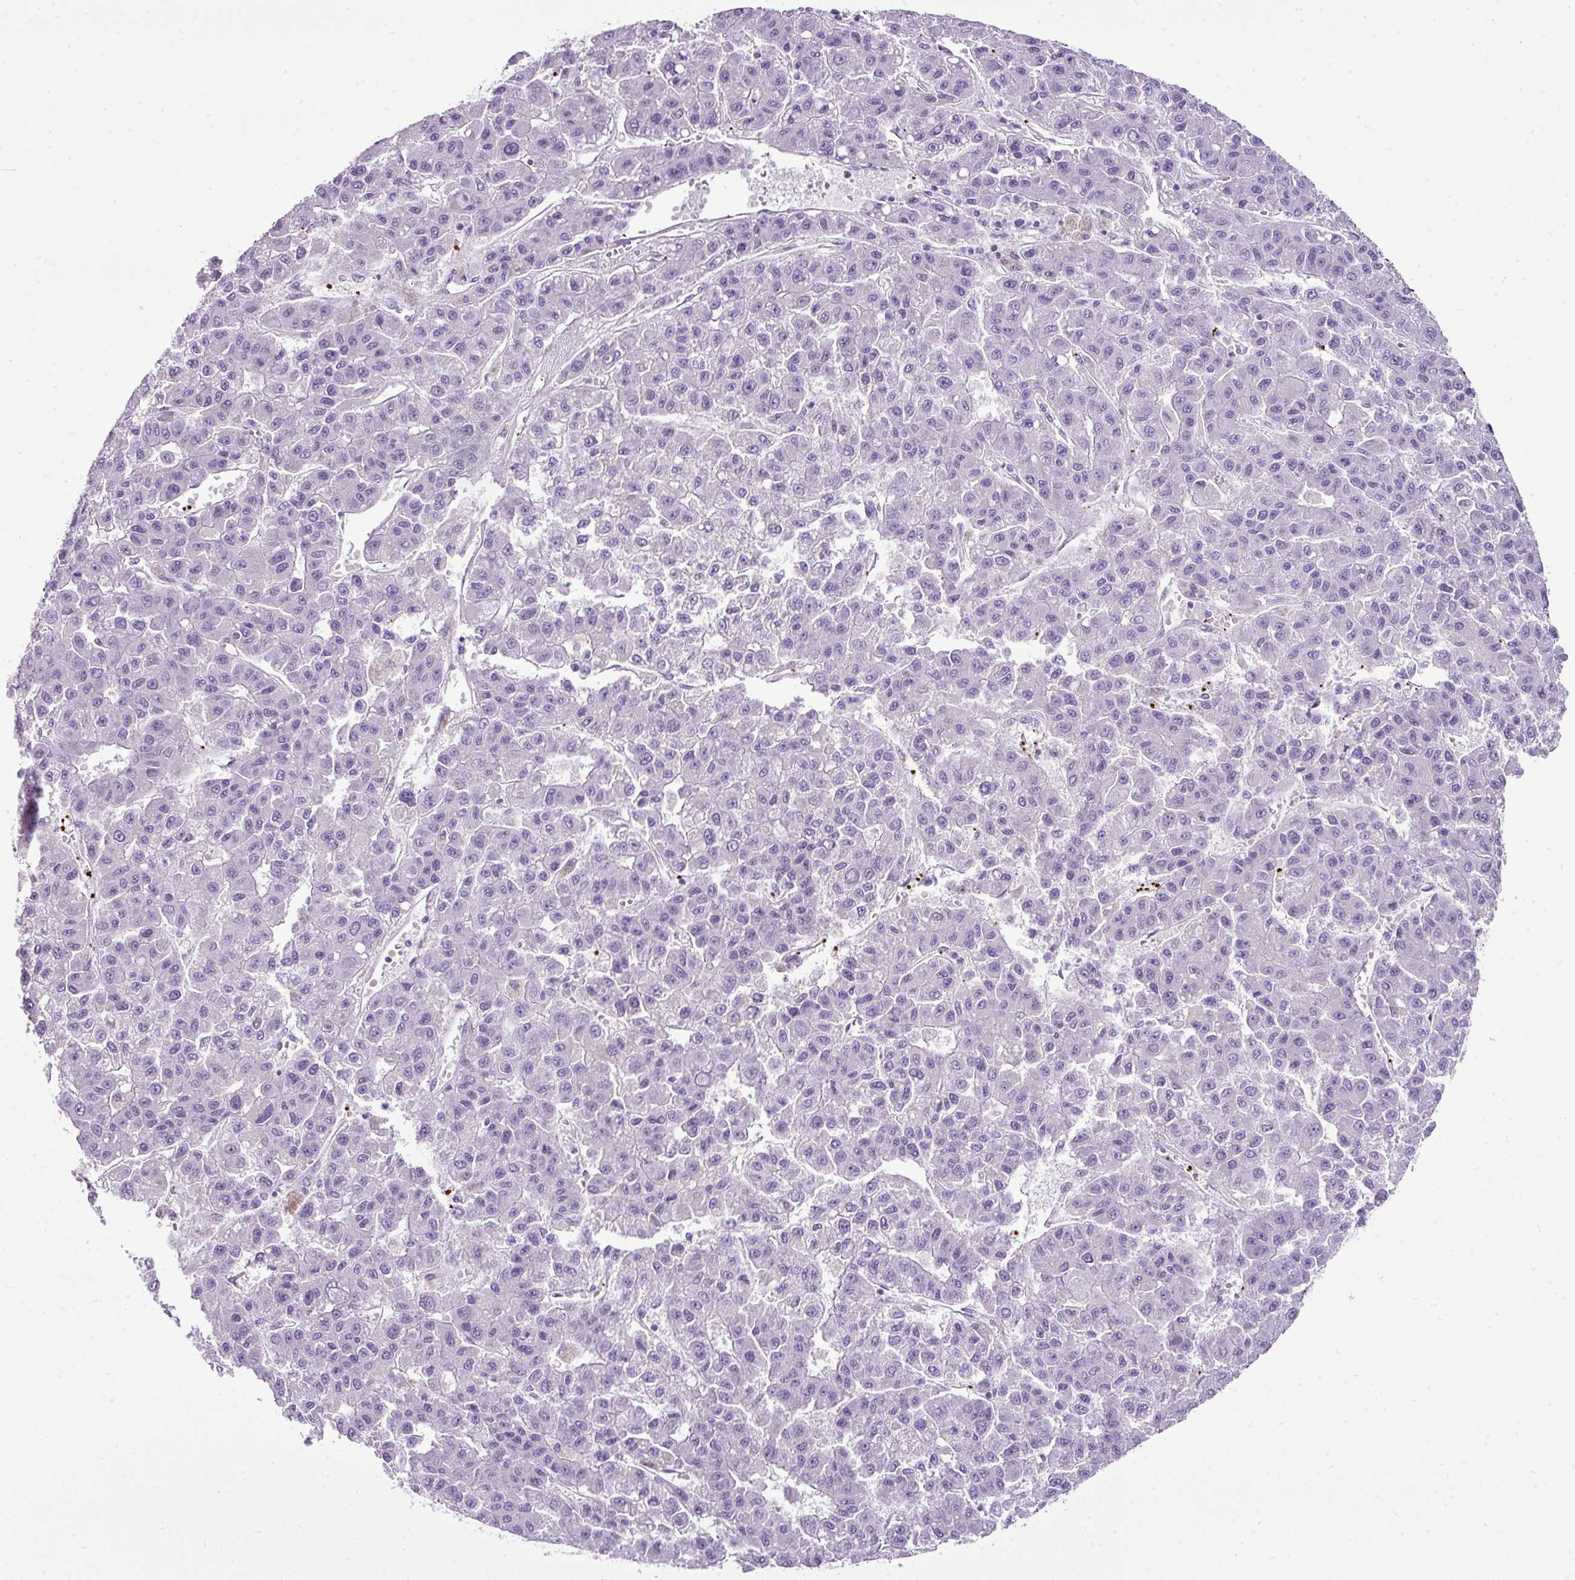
{"staining": {"intensity": "negative", "quantity": "none", "location": "none"}, "tissue": "liver cancer", "cell_type": "Tumor cells", "image_type": "cancer", "snomed": [{"axis": "morphology", "description": "Carcinoma, Hepatocellular, NOS"}, {"axis": "topography", "description": "Liver"}], "caption": "Tumor cells show no significant protein staining in liver cancer (hepatocellular carcinoma).", "gene": "CMTM5", "patient": {"sex": "male", "age": 70}}